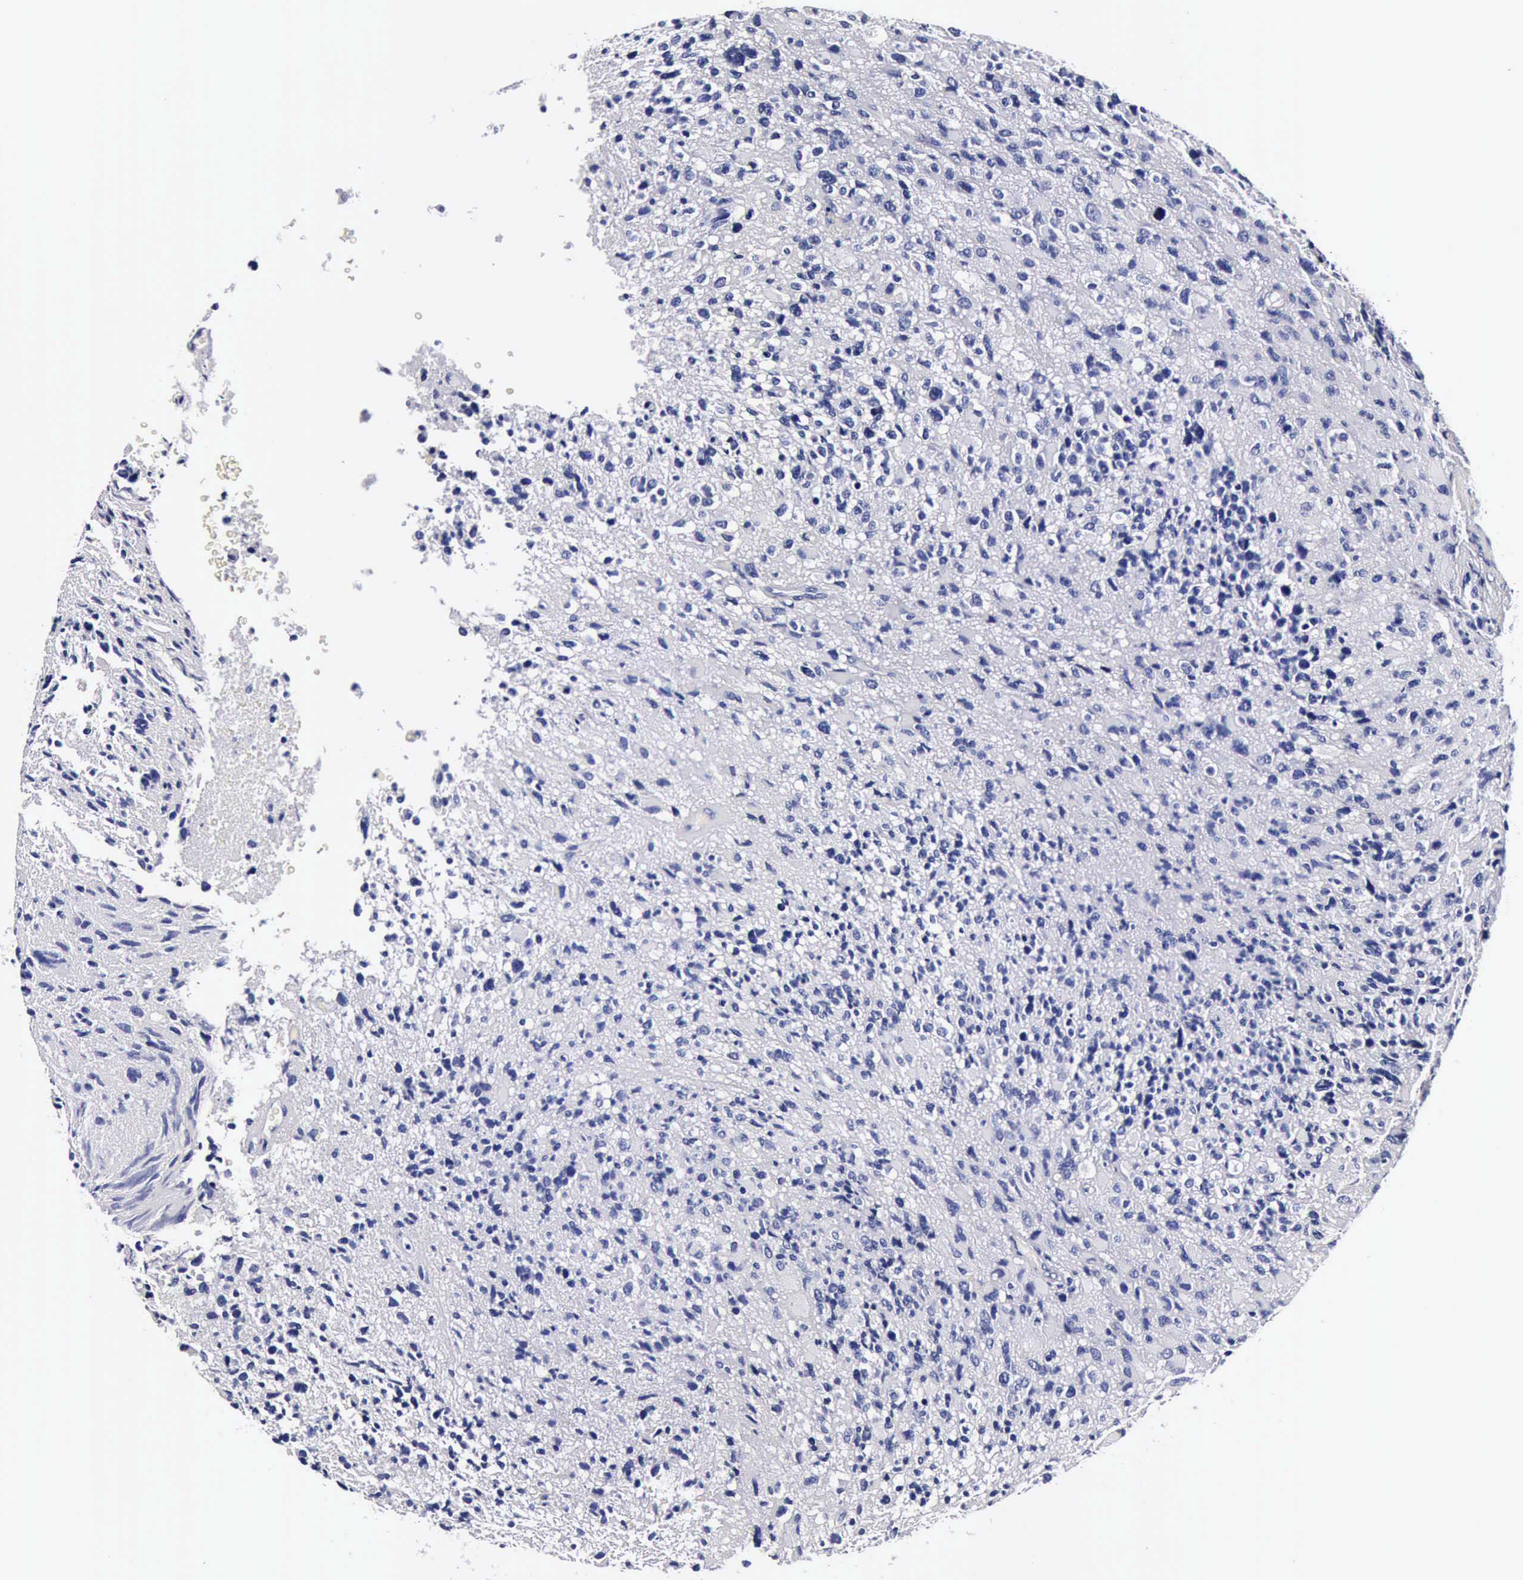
{"staining": {"intensity": "negative", "quantity": "none", "location": "none"}, "tissue": "glioma", "cell_type": "Tumor cells", "image_type": "cancer", "snomed": [{"axis": "morphology", "description": "Glioma, malignant, High grade"}, {"axis": "topography", "description": "Brain"}], "caption": "Immunohistochemical staining of glioma reveals no significant expression in tumor cells.", "gene": "IAPP", "patient": {"sex": "male", "age": 69}}